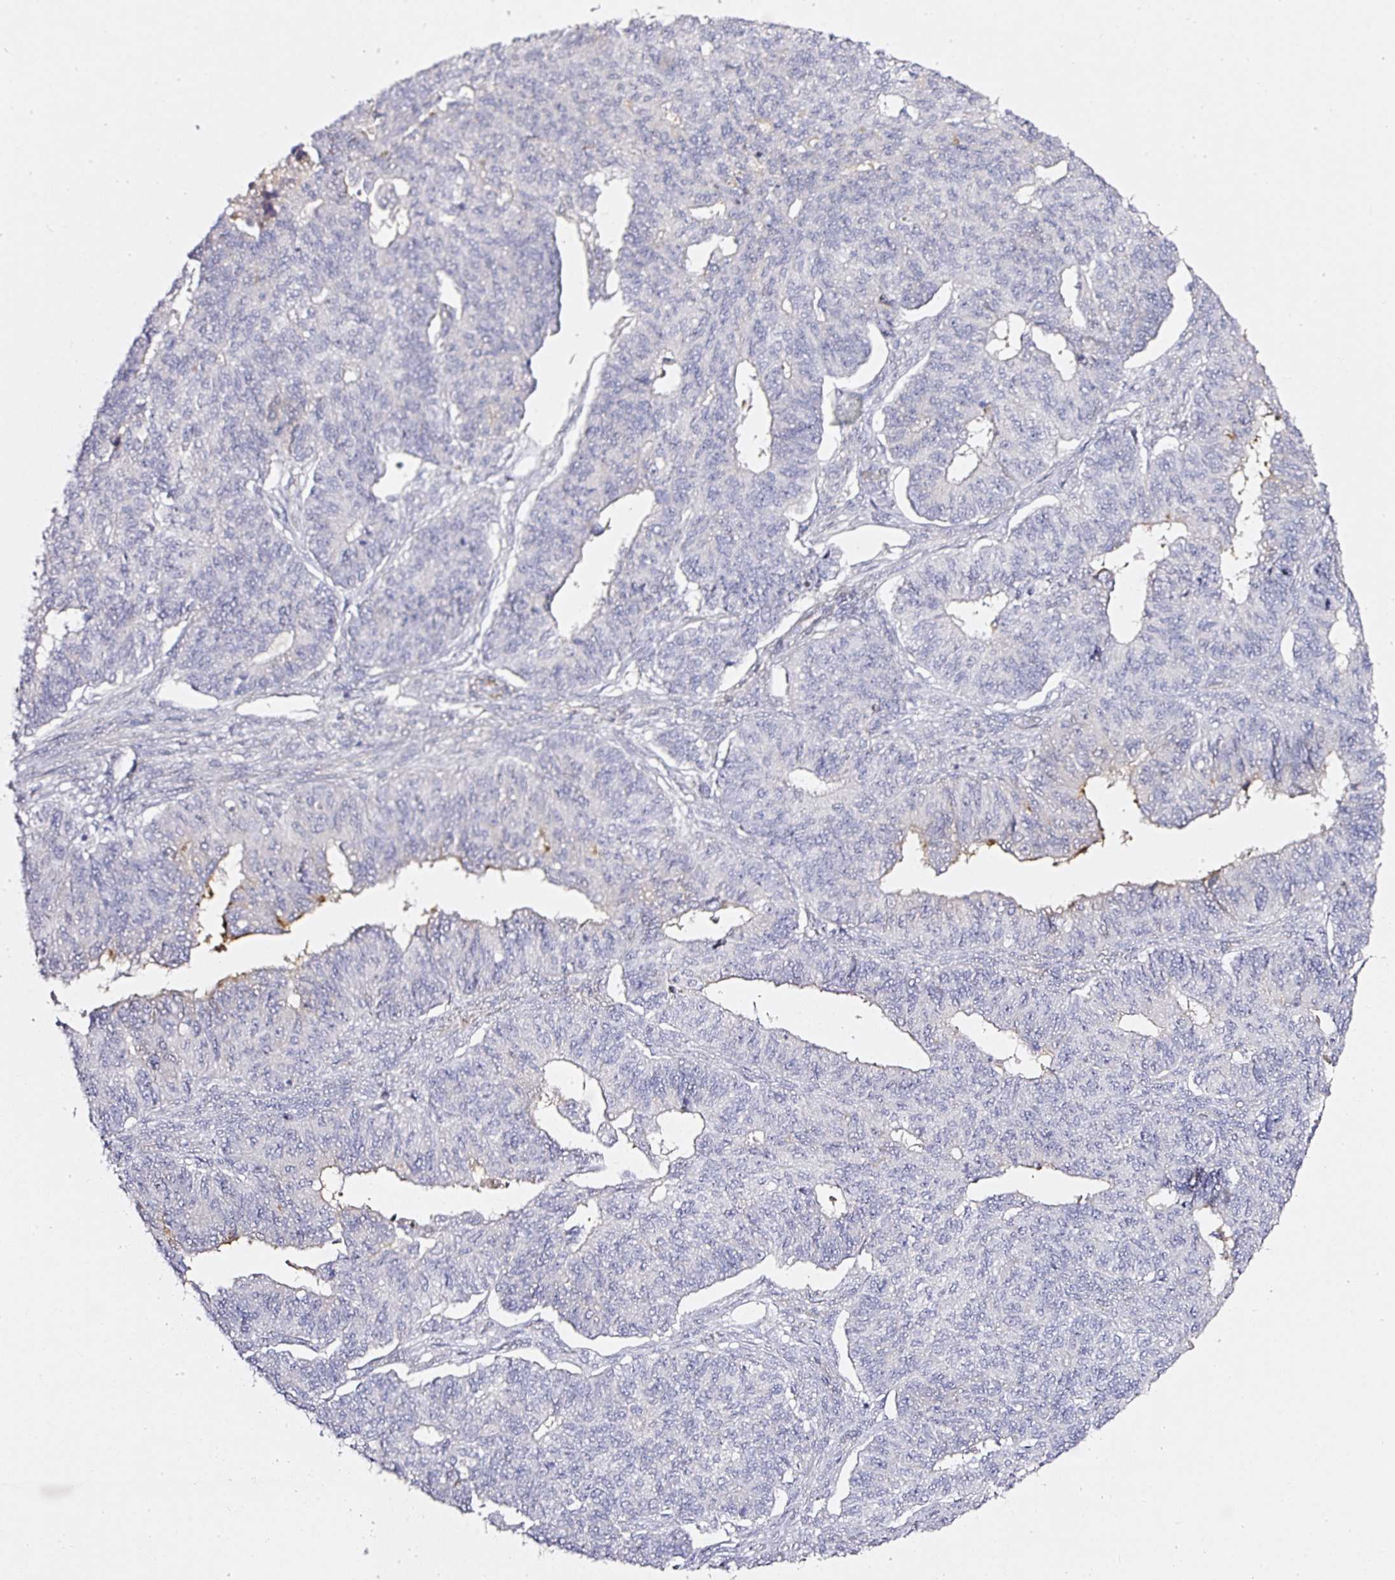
{"staining": {"intensity": "moderate", "quantity": "<25%", "location": "cytoplasmic/membranous"}, "tissue": "endometrial cancer", "cell_type": "Tumor cells", "image_type": "cancer", "snomed": [{"axis": "morphology", "description": "Adenocarcinoma, NOS"}, {"axis": "topography", "description": "Endometrium"}], "caption": "The immunohistochemical stain highlights moderate cytoplasmic/membranous staining in tumor cells of adenocarcinoma (endometrial) tissue.", "gene": "TOGARAM1", "patient": {"sex": "female", "age": 32}}